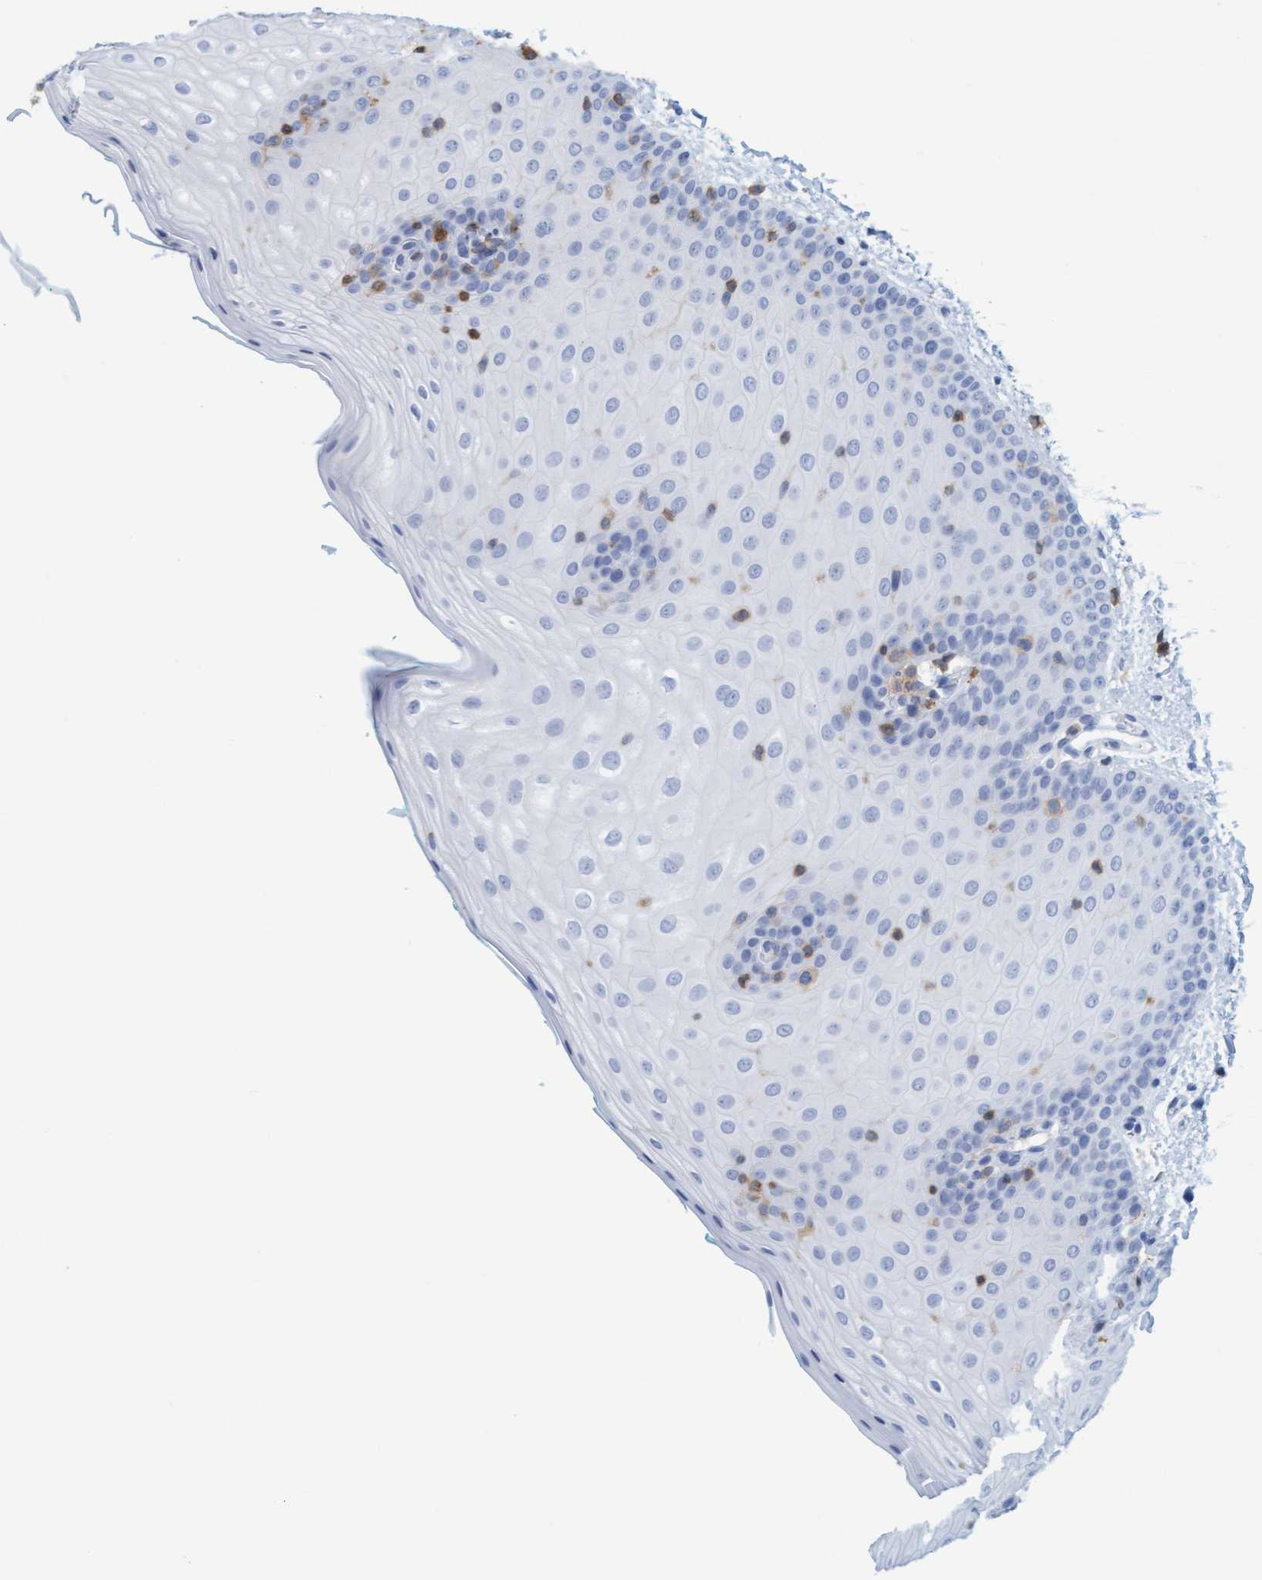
{"staining": {"intensity": "negative", "quantity": "none", "location": "none"}, "tissue": "oral mucosa", "cell_type": "Squamous epithelial cells", "image_type": "normal", "snomed": [{"axis": "morphology", "description": "Normal tissue, NOS"}, {"axis": "topography", "description": "Skin"}, {"axis": "topography", "description": "Oral tissue"}], "caption": "Squamous epithelial cells show no significant expression in normal oral mucosa. The staining is performed using DAB brown chromogen with nuclei counter-stained in using hematoxylin.", "gene": "FNBP1", "patient": {"sex": "male", "age": 84}}